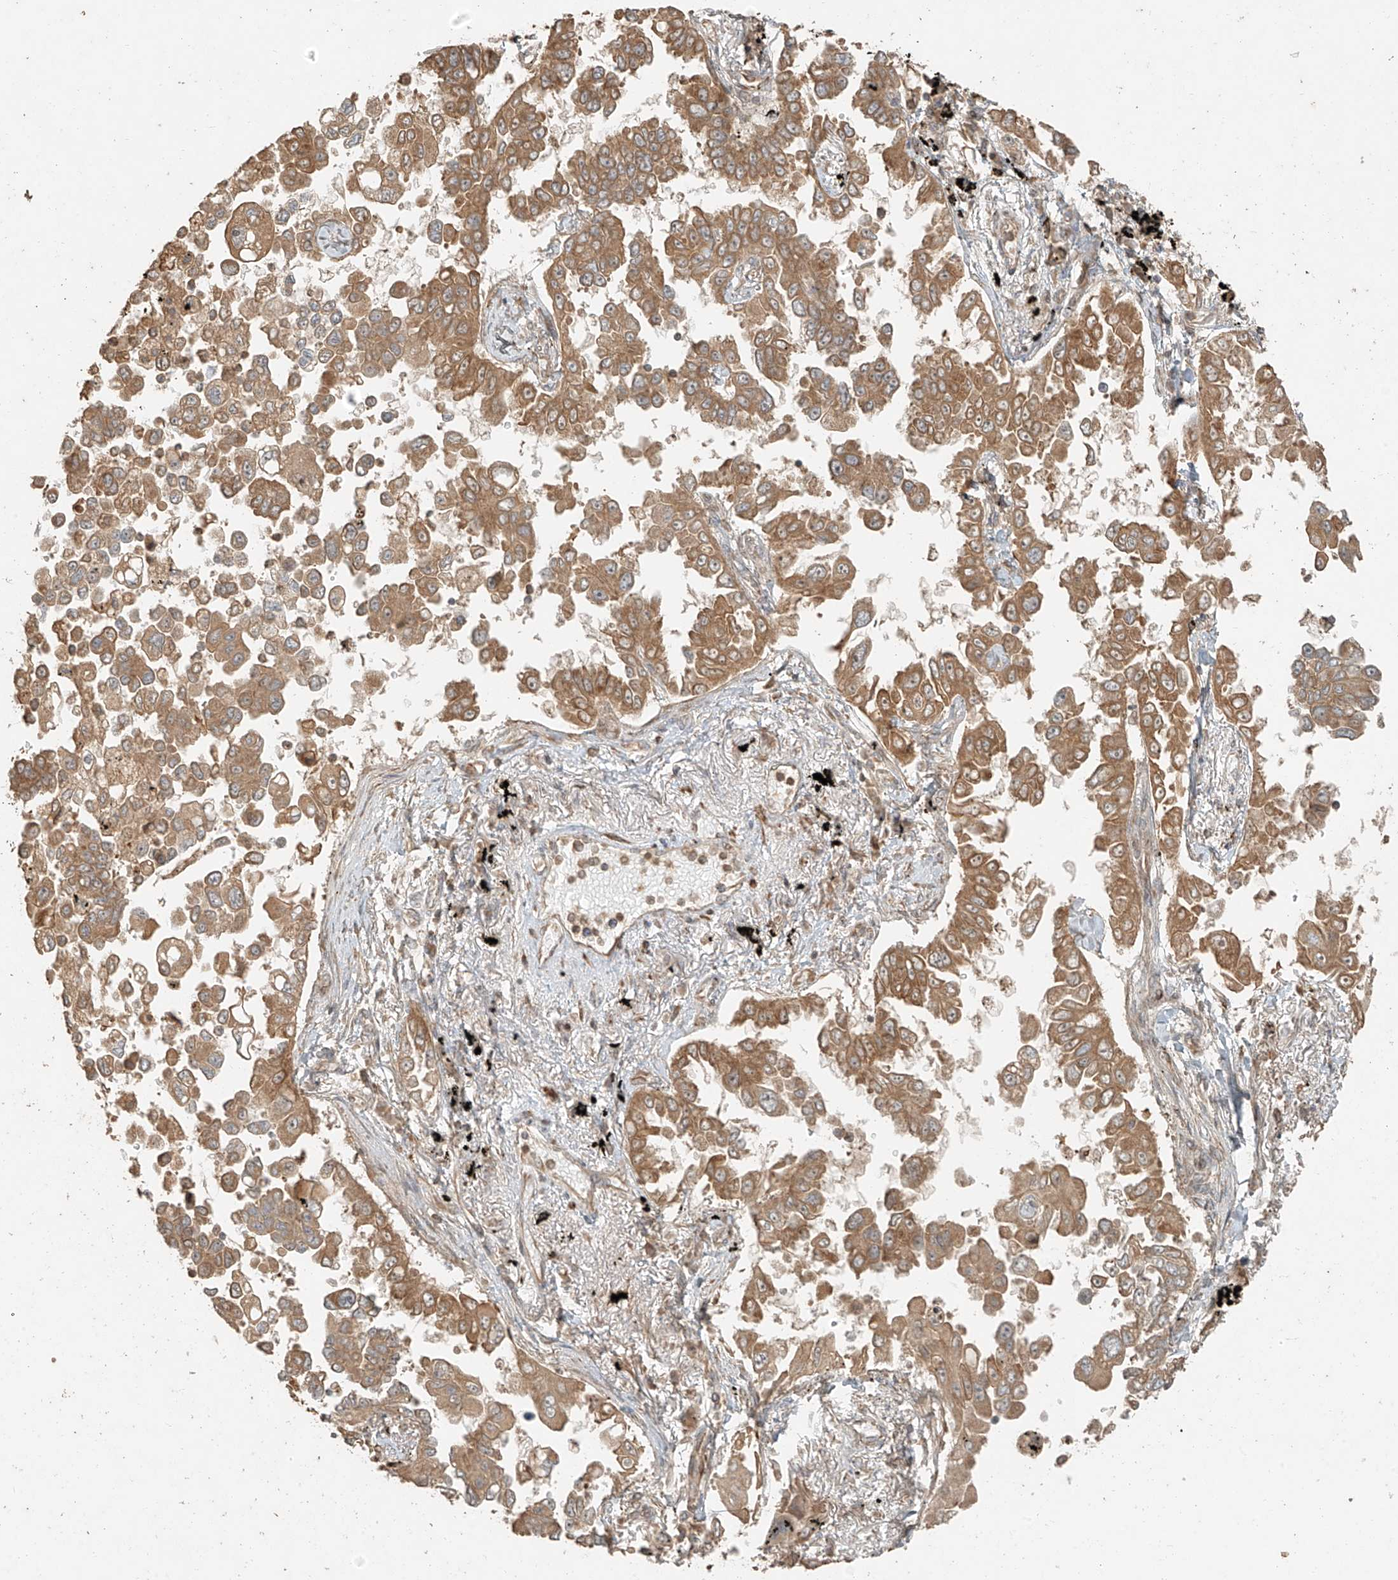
{"staining": {"intensity": "moderate", "quantity": ">75%", "location": "cytoplasmic/membranous"}, "tissue": "lung cancer", "cell_type": "Tumor cells", "image_type": "cancer", "snomed": [{"axis": "morphology", "description": "Adenocarcinoma, NOS"}, {"axis": "topography", "description": "Lung"}], "caption": "Immunohistochemical staining of human lung cancer (adenocarcinoma) displays medium levels of moderate cytoplasmic/membranous expression in approximately >75% of tumor cells. The protein of interest is stained brown, and the nuclei are stained in blue (DAB IHC with brightfield microscopy, high magnification).", "gene": "ANKZF1", "patient": {"sex": "female", "age": 67}}